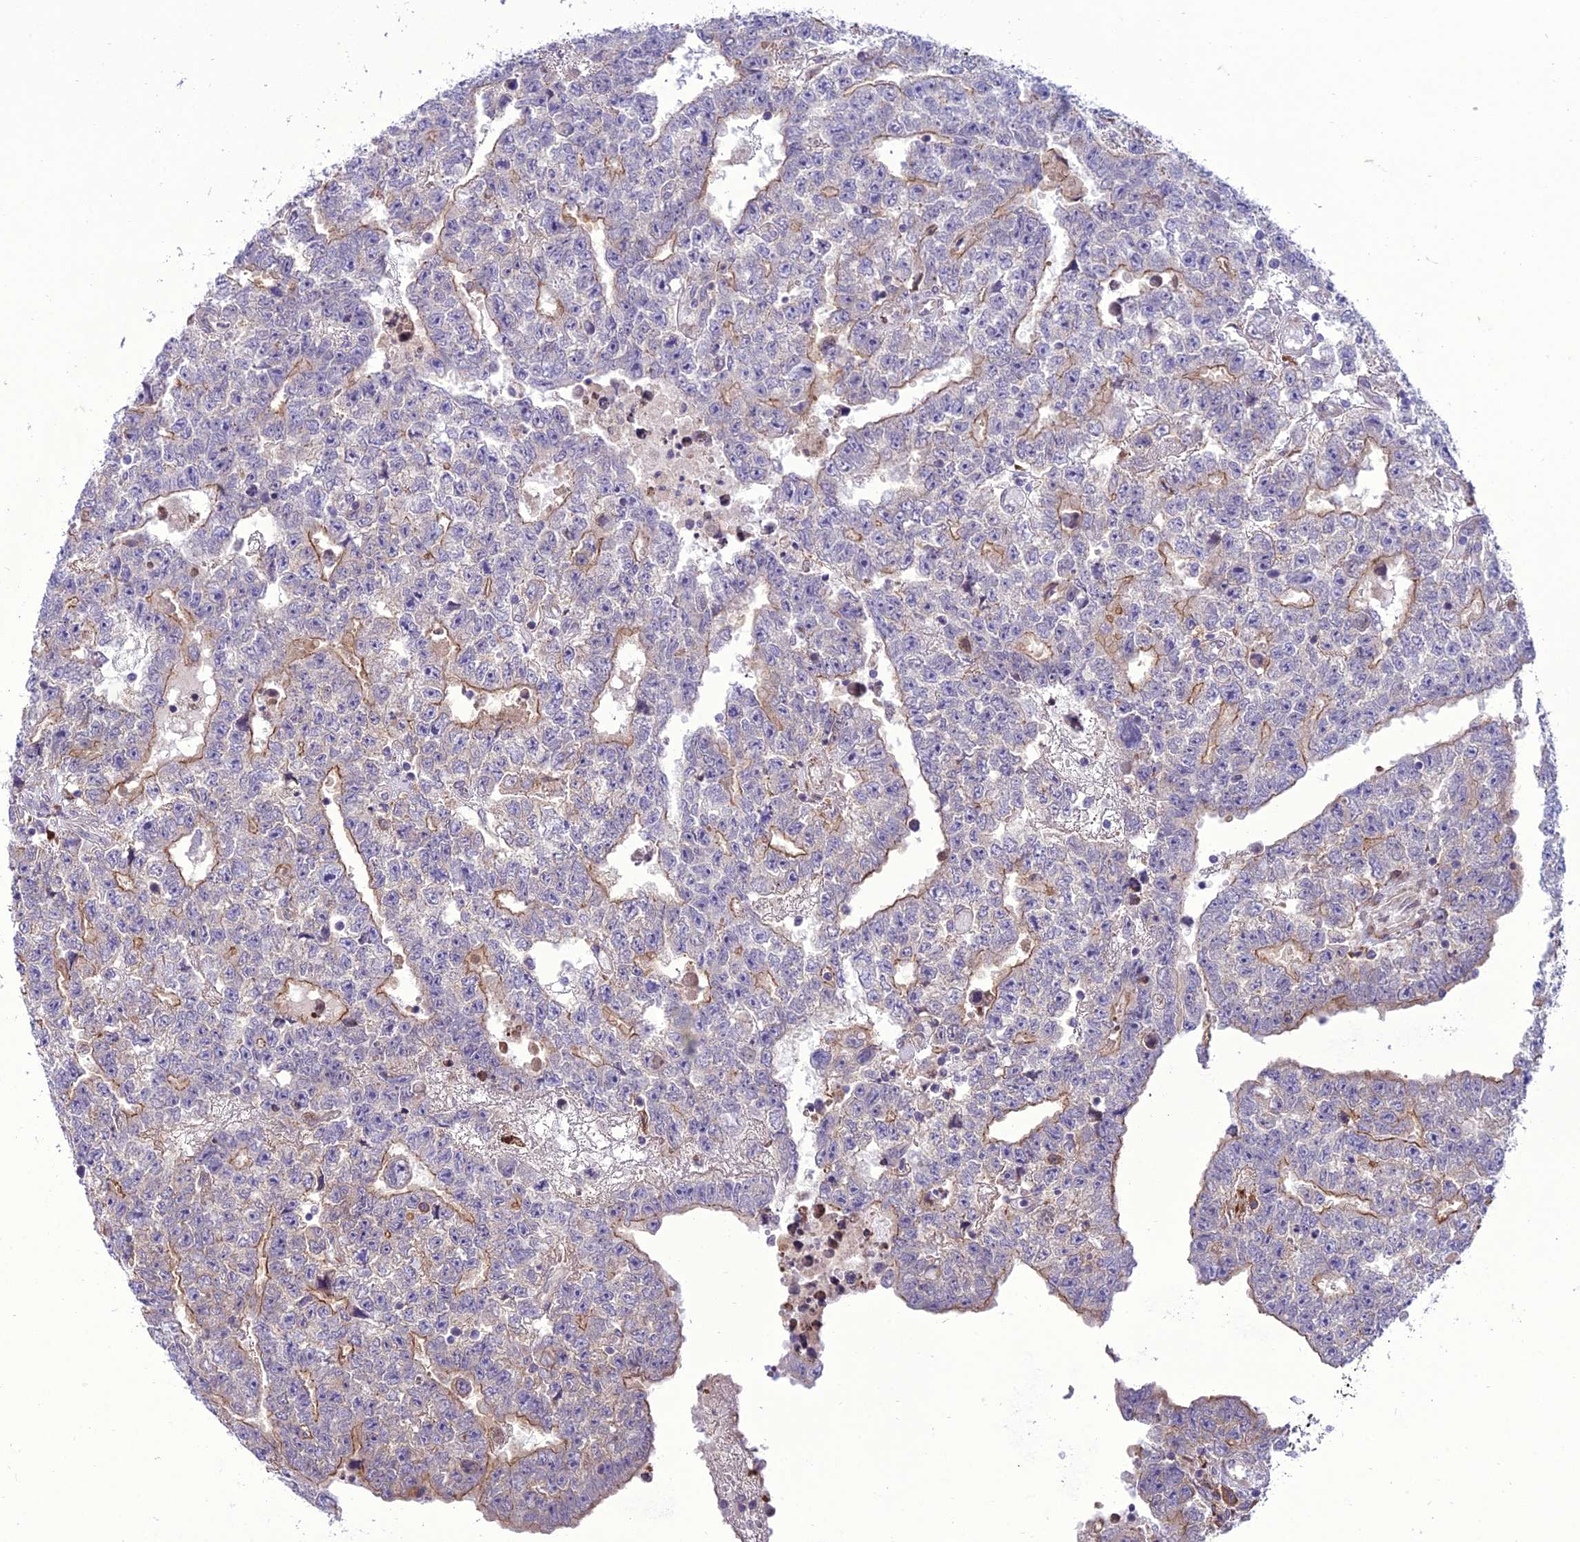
{"staining": {"intensity": "moderate", "quantity": "25%-75%", "location": "cytoplasmic/membranous"}, "tissue": "testis cancer", "cell_type": "Tumor cells", "image_type": "cancer", "snomed": [{"axis": "morphology", "description": "Carcinoma, Embryonal, NOS"}, {"axis": "topography", "description": "Testis"}], "caption": "Brown immunohistochemical staining in human embryonal carcinoma (testis) exhibits moderate cytoplasmic/membranous expression in approximately 25%-75% of tumor cells.", "gene": "NEURL2", "patient": {"sex": "male", "age": 25}}